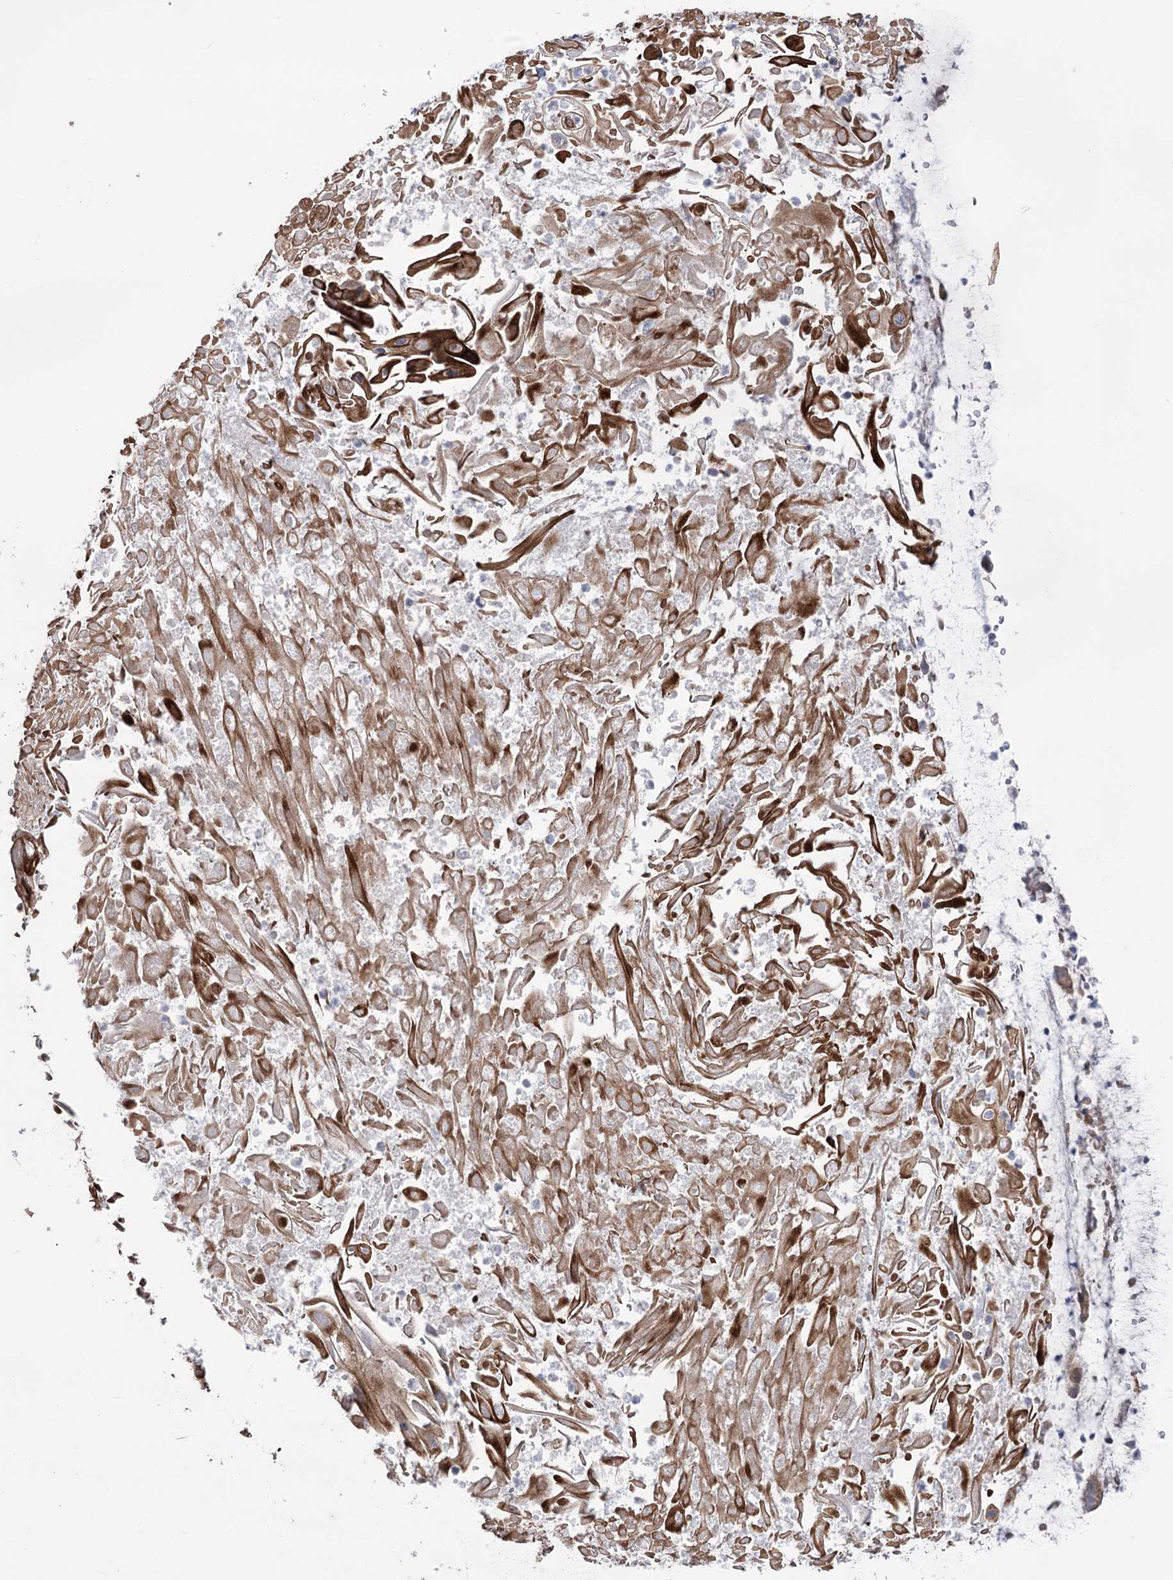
{"staining": {"intensity": "negative", "quantity": "none", "location": "none"}, "tissue": "adipose tissue", "cell_type": "Adipocytes", "image_type": "normal", "snomed": [{"axis": "morphology", "description": "Normal tissue, NOS"}, {"axis": "topography", "description": "Lymph node"}, {"axis": "topography", "description": "Cartilage tissue"}, {"axis": "topography", "description": "Bronchus"}], "caption": "A micrograph of adipose tissue stained for a protein exhibits no brown staining in adipocytes.", "gene": "TRIM71", "patient": {"sex": "male", "age": 63}}